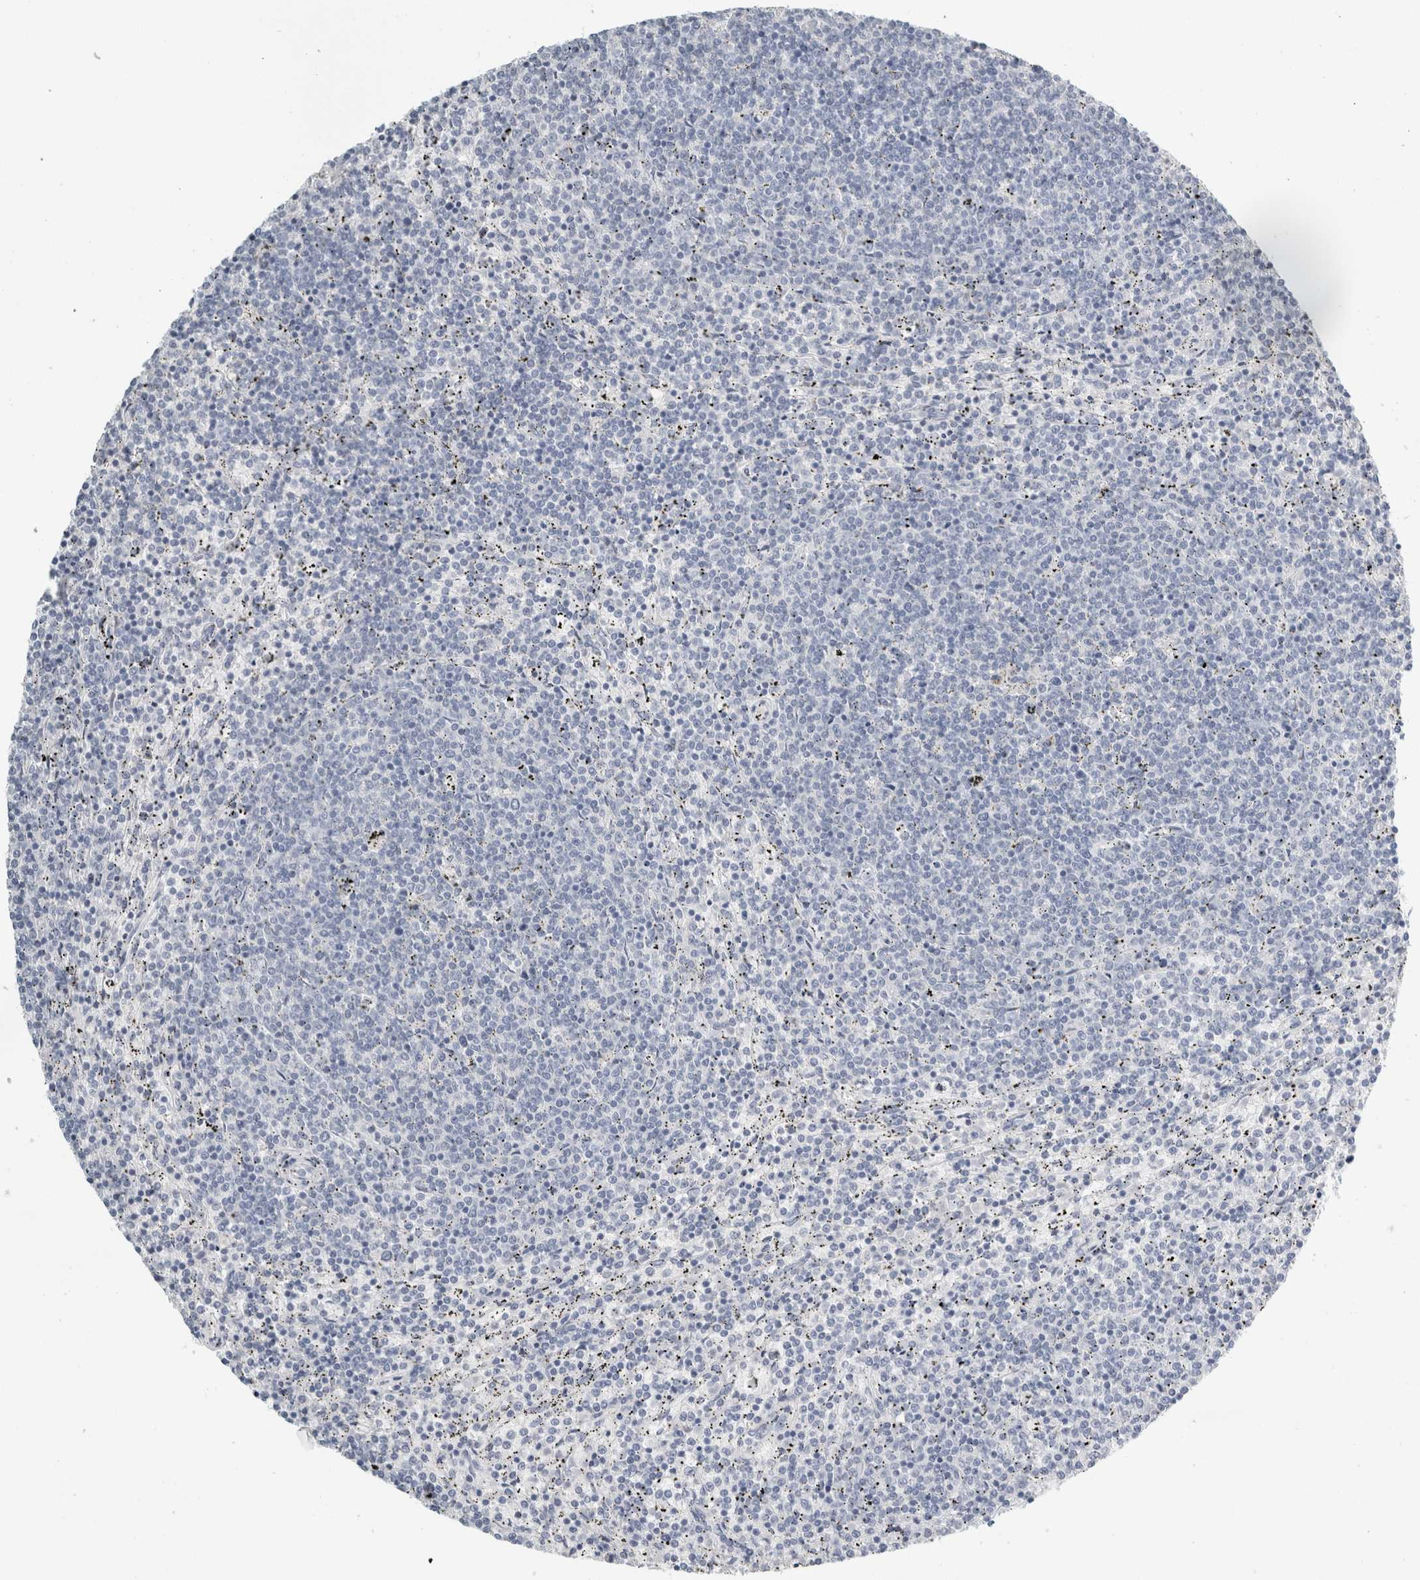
{"staining": {"intensity": "negative", "quantity": "none", "location": "none"}, "tissue": "lymphoma", "cell_type": "Tumor cells", "image_type": "cancer", "snomed": [{"axis": "morphology", "description": "Malignant lymphoma, non-Hodgkin's type, Low grade"}, {"axis": "topography", "description": "Spleen"}], "caption": "An IHC image of lymphoma is shown. There is no staining in tumor cells of lymphoma.", "gene": "TSPAN8", "patient": {"sex": "female", "age": 50}}